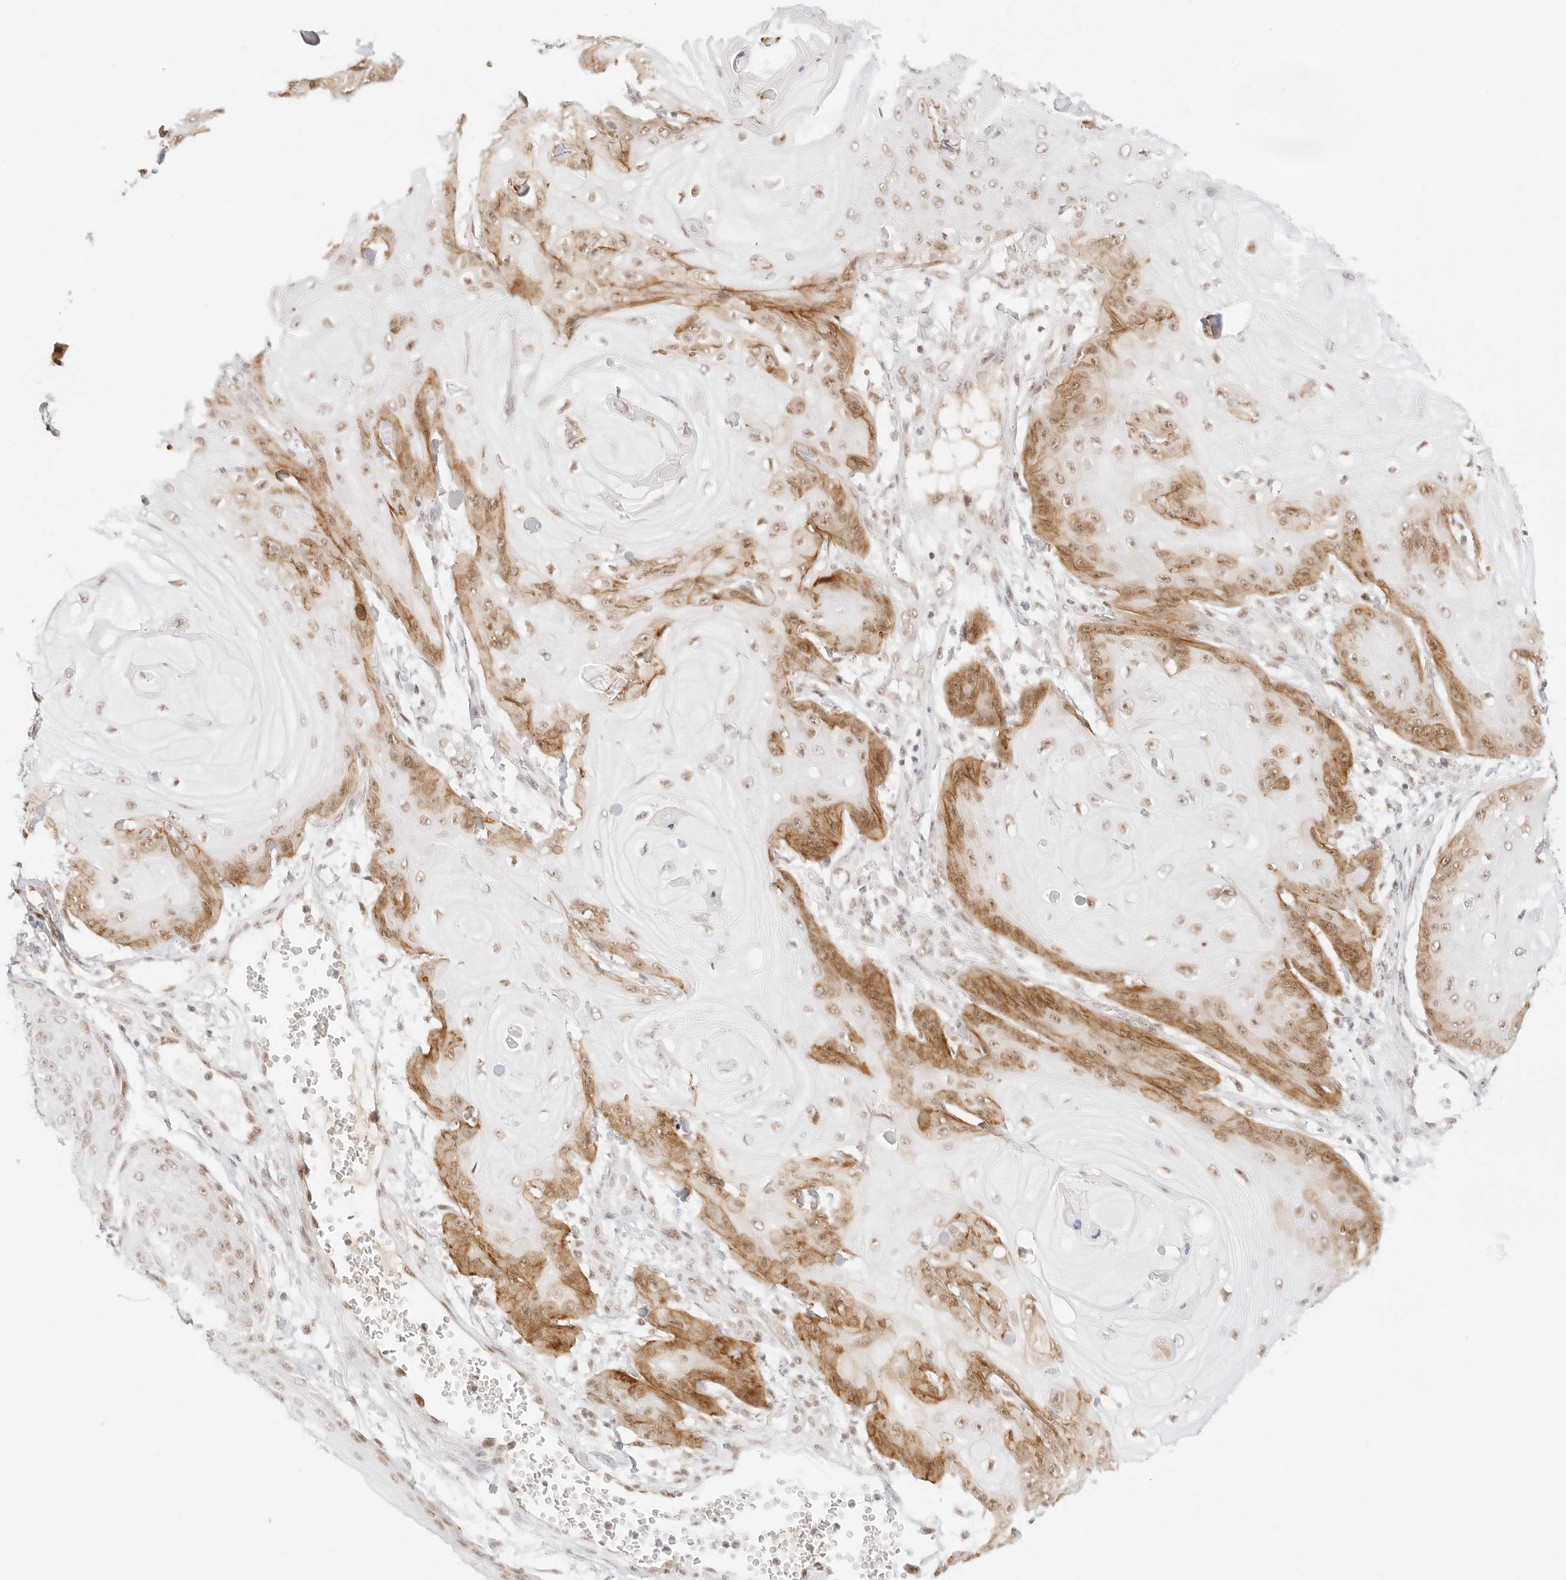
{"staining": {"intensity": "moderate", "quantity": "<25%", "location": "cytoplasmic/membranous,nuclear"}, "tissue": "skin cancer", "cell_type": "Tumor cells", "image_type": "cancer", "snomed": [{"axis": "morphology", "description": "Squamous cell carcinoma, NOS"}, {"axis": "topography", "description": "Skin"}], "caption": "Moderate cytoplasmic/membranous and nuclear staining is seen in about <25% of tumor cells in skin cancer (squamous cell carcinoma).", "gene": "ITGA6", "patient": {"sex": "male", "age": 74}}